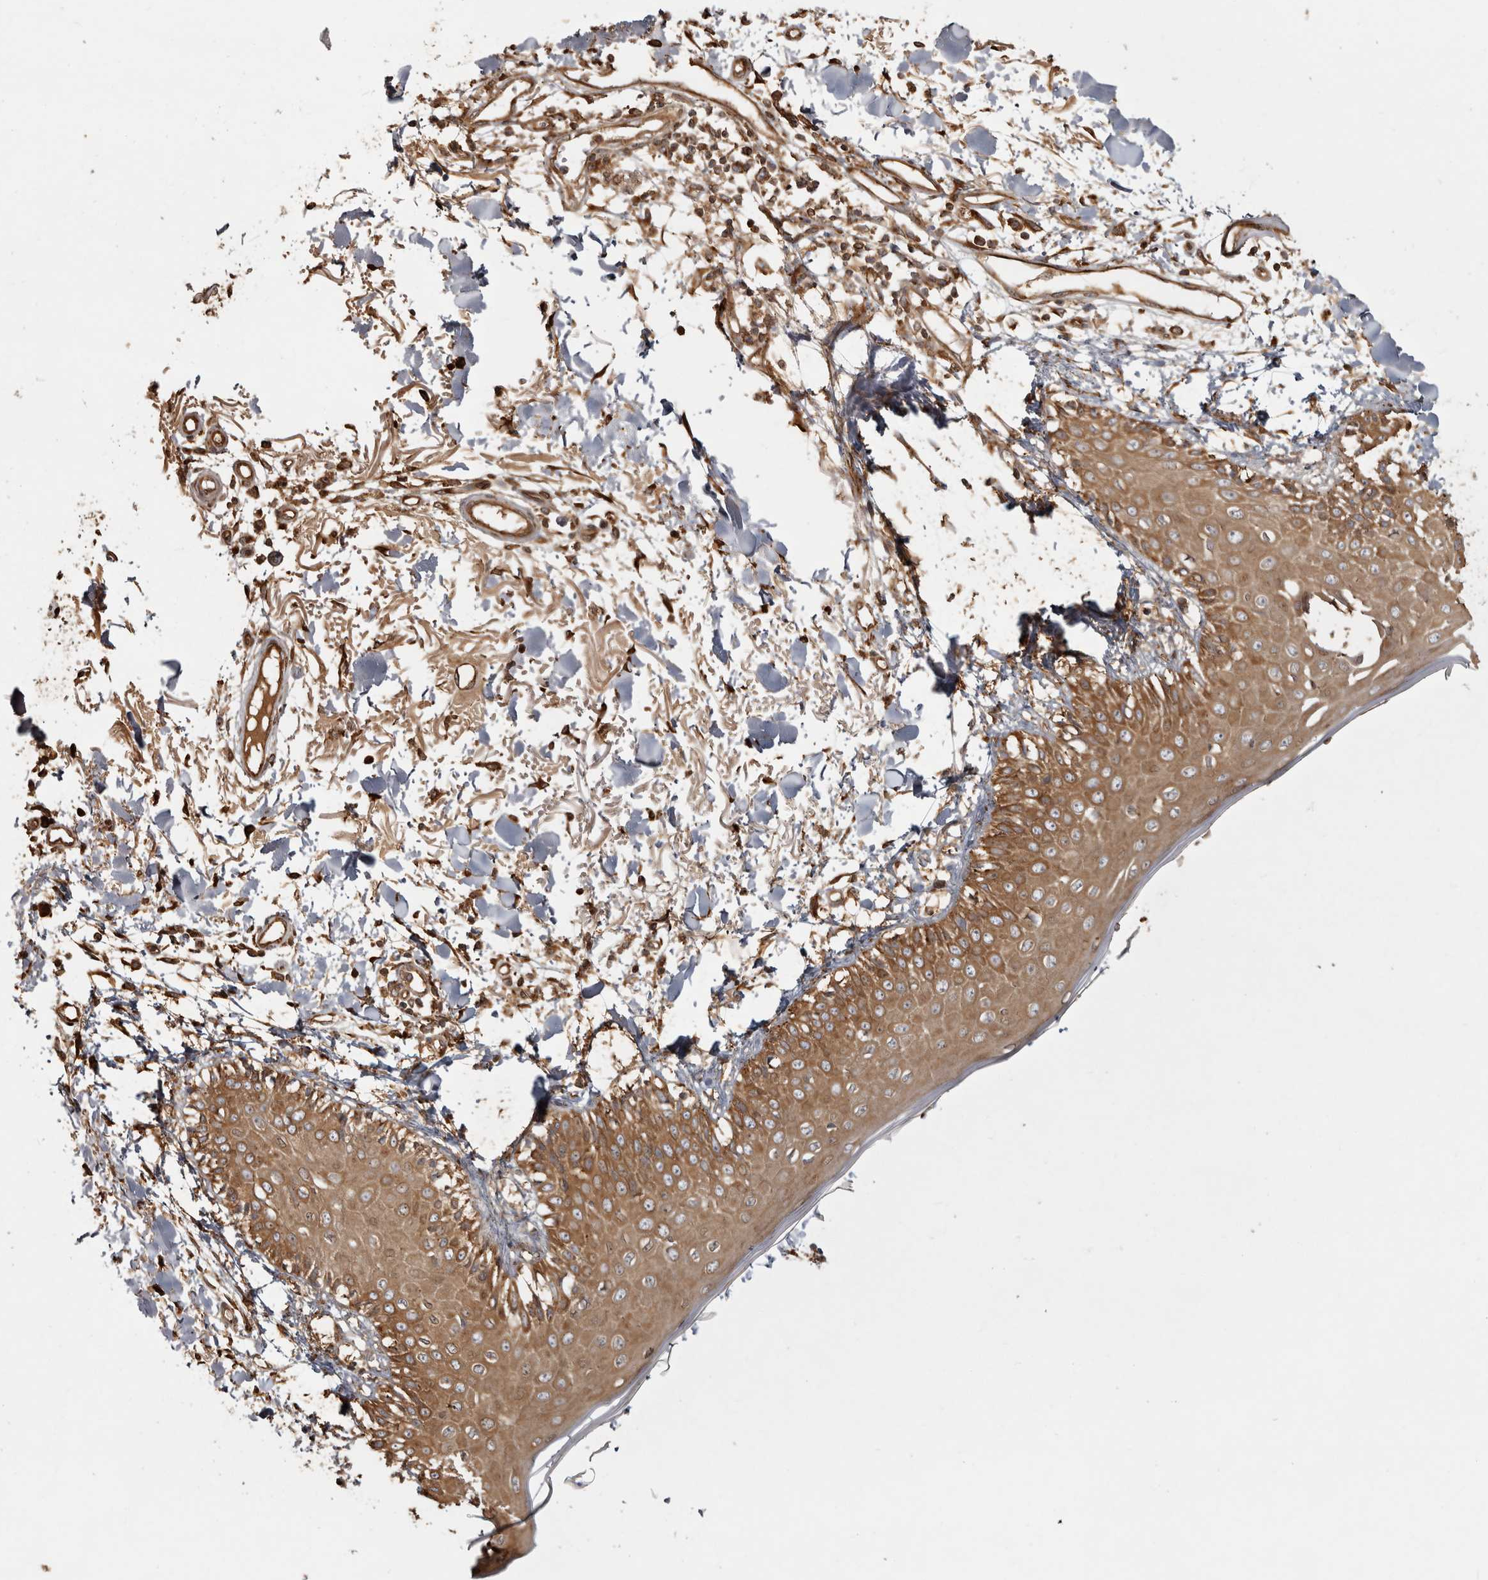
{"staining": {"intensity": "strong", "quantity": ">75%", "location": "cytoplasmic/membranous"}, "tissue": "skin", "cell_type": "Fibroblasts", "image_type": "normal", "snomed": [{"axis": "morphology", "description": "Normal tissue, NOS"}, {"axis": "morphology", "description": "Squamous cell carcinoma, NOS"}, {"axis": "topography", "description": "Skin"}, {"axis": "topography", "description": "Peripheral nerve tissue"}], "caption": "Immunohistochemistry staining of unremarkable skin, which demonstrates high levels of strong cytoplasmic/membranous positivity in about >75% of fibroblasts indicating strong cytoplasmic/membranous protein staining. The staining was performed using DAB (brown) for protein detection and nuclei were counterstained in hematoxylin (blue).", "gene": "CAMSAP2", "patient": {"sex": "male", "age": 83}}